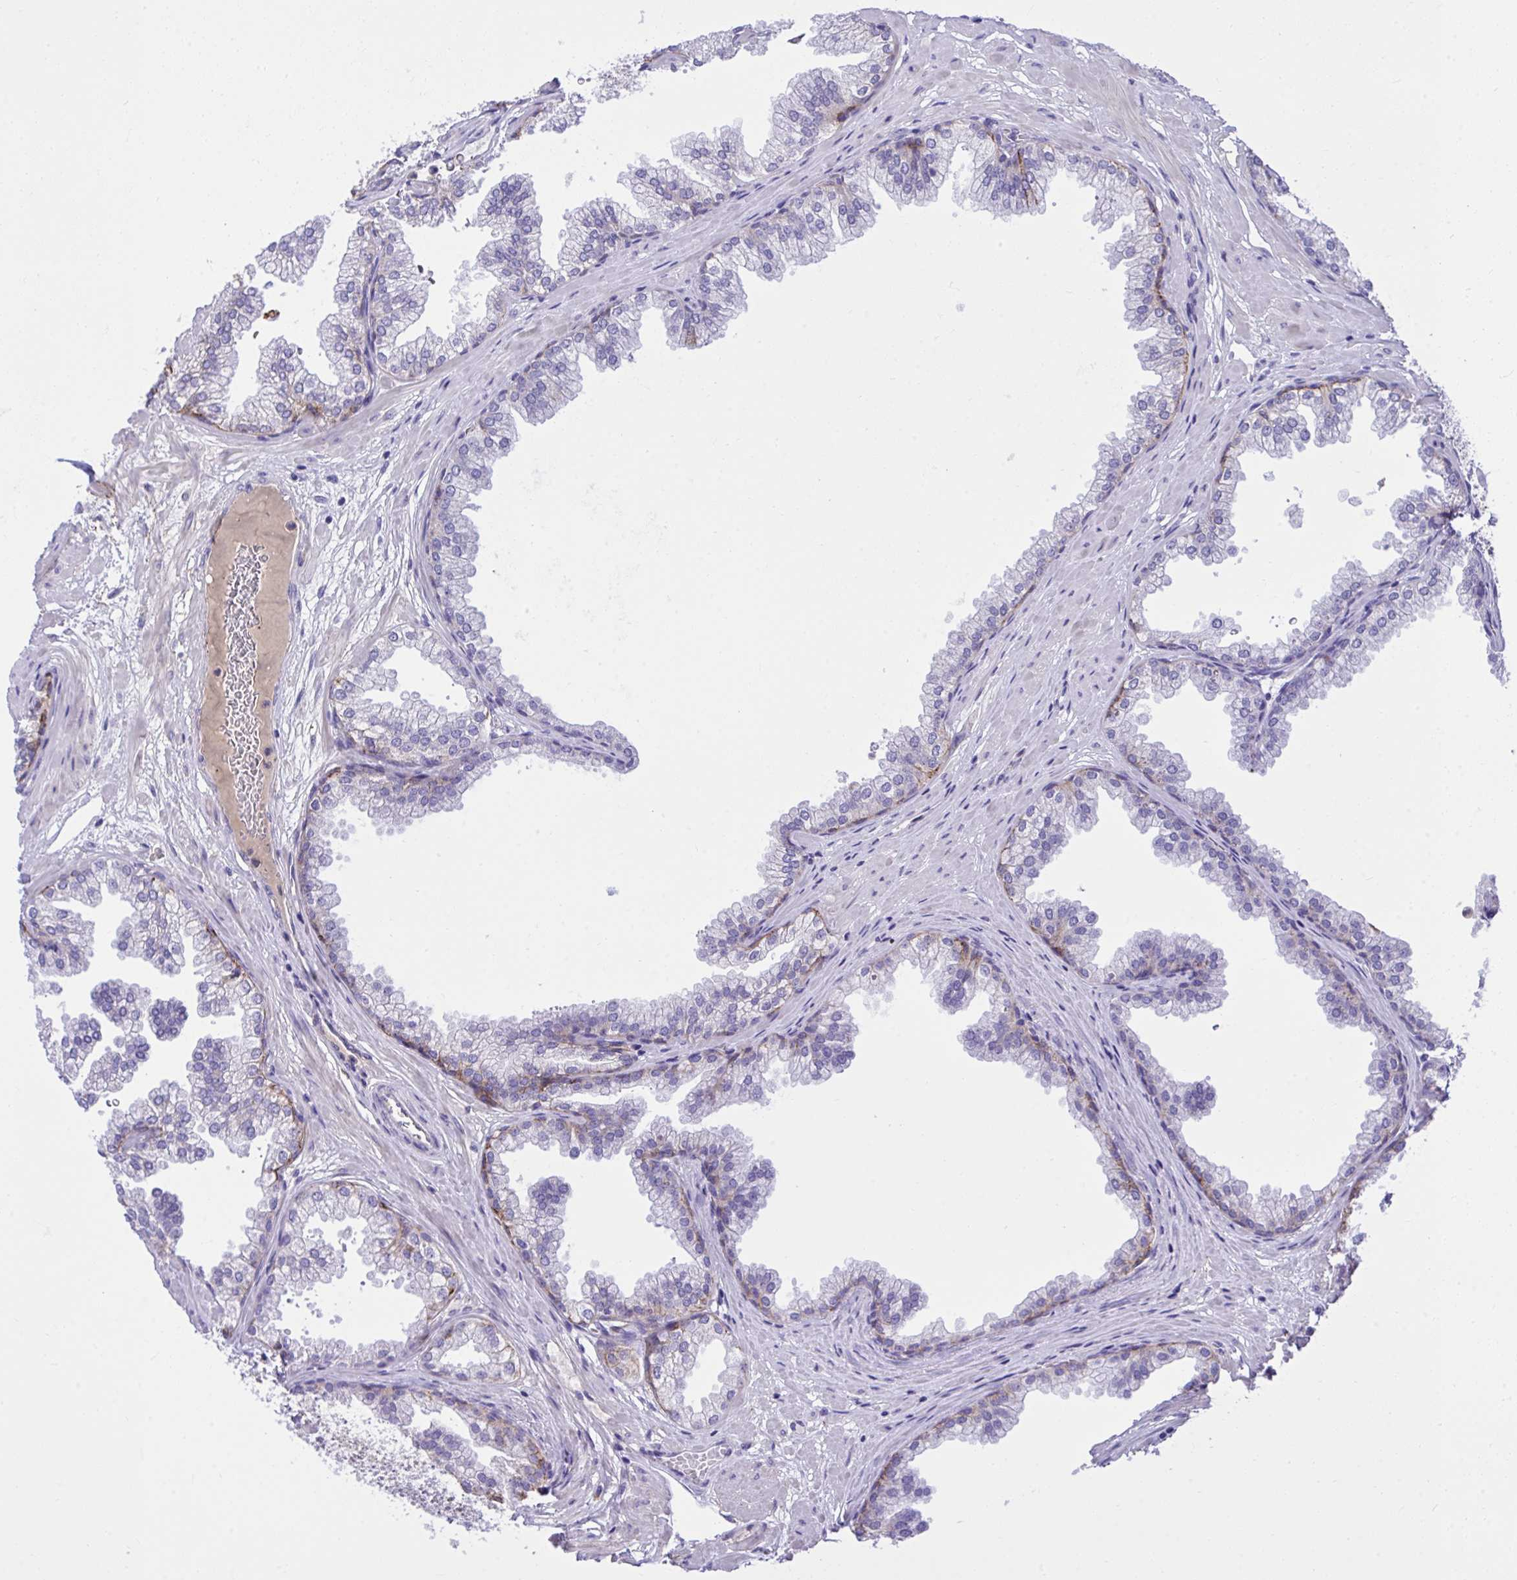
{"staining": {"intensity": "moderate", "quantity": "<25%", "location": "cytoplasmic/membranous"}, "tissue": "prostate", "cell_type": "Glandular cells", "image_type": "normal", "snomed": [{"axis": "morphology", "description": "Normal tissue, NOS"}, {"axis": "topography", "description": "Prostate"}], "caption": "This photomicrograph demonstrates normal prostate stained with IHC to label a protein in brown. The cytoplasmic/membranous of glandular cells show moderate positivity for the protein. Nuclei are counter-stained blue.", "gene": "HRG", "patient": {"sex": "male", "age": 37}}